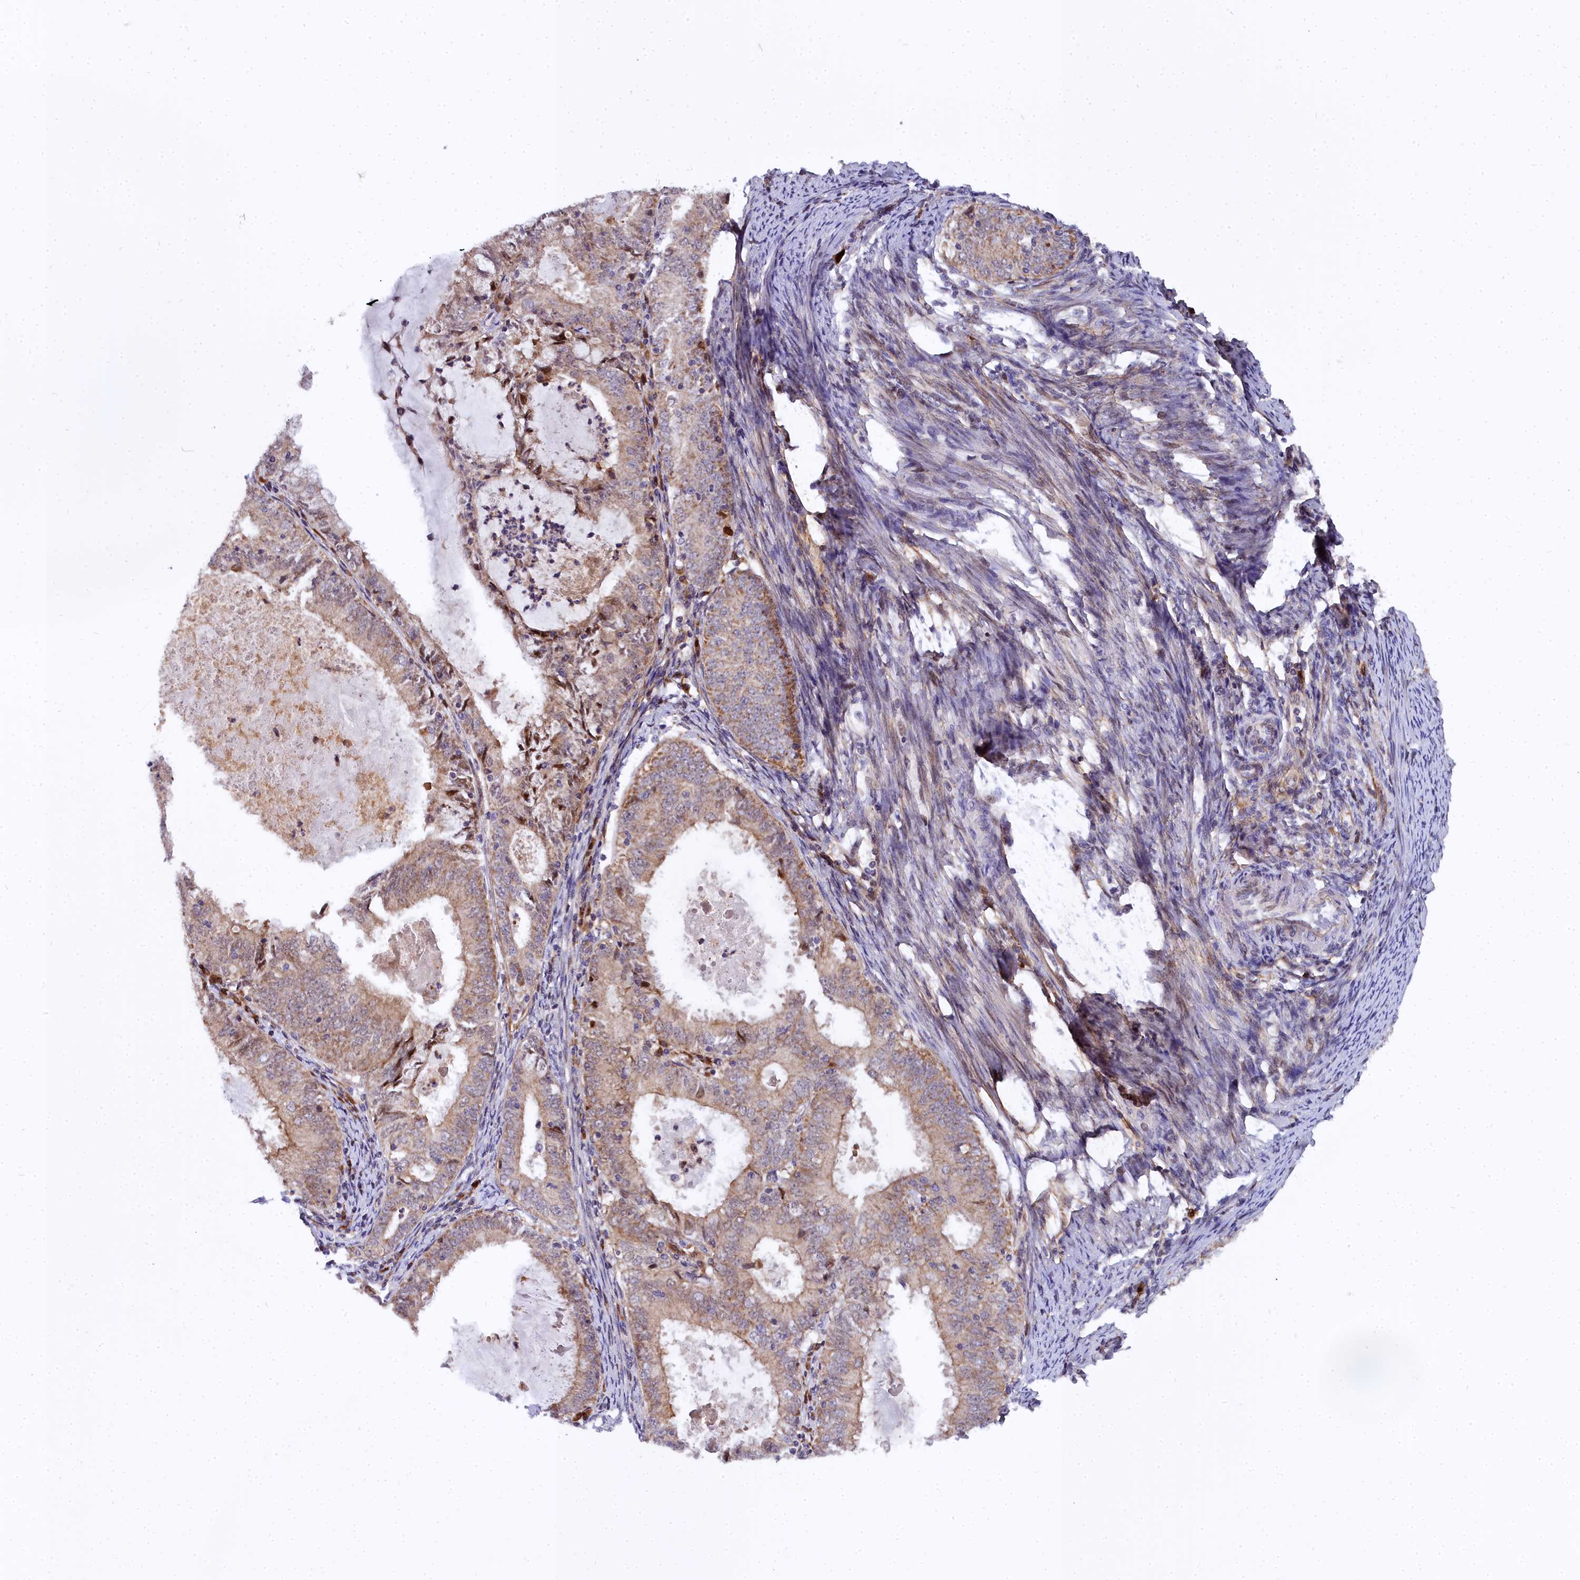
{"staining": {"intensity": "moderate", "quantity": ">75%", "location": "cytoplasmic/membranous"}, "tissue": "endometrial cancer", "cell_type": "Tumor cells", "image_type": "cancer", "snomed": [{"axis": "morphology", "description": "Adenocarcinoma, NOS"}, {"axis": "topography", "description": "Endometrium"}], "caption": "Human endometrial adenocarcinoma stained with a protein marker demonstrates moderate staining in tumor cells.", "gene": "MRPS11", "patient": {"sex": "female", "age": 57}}